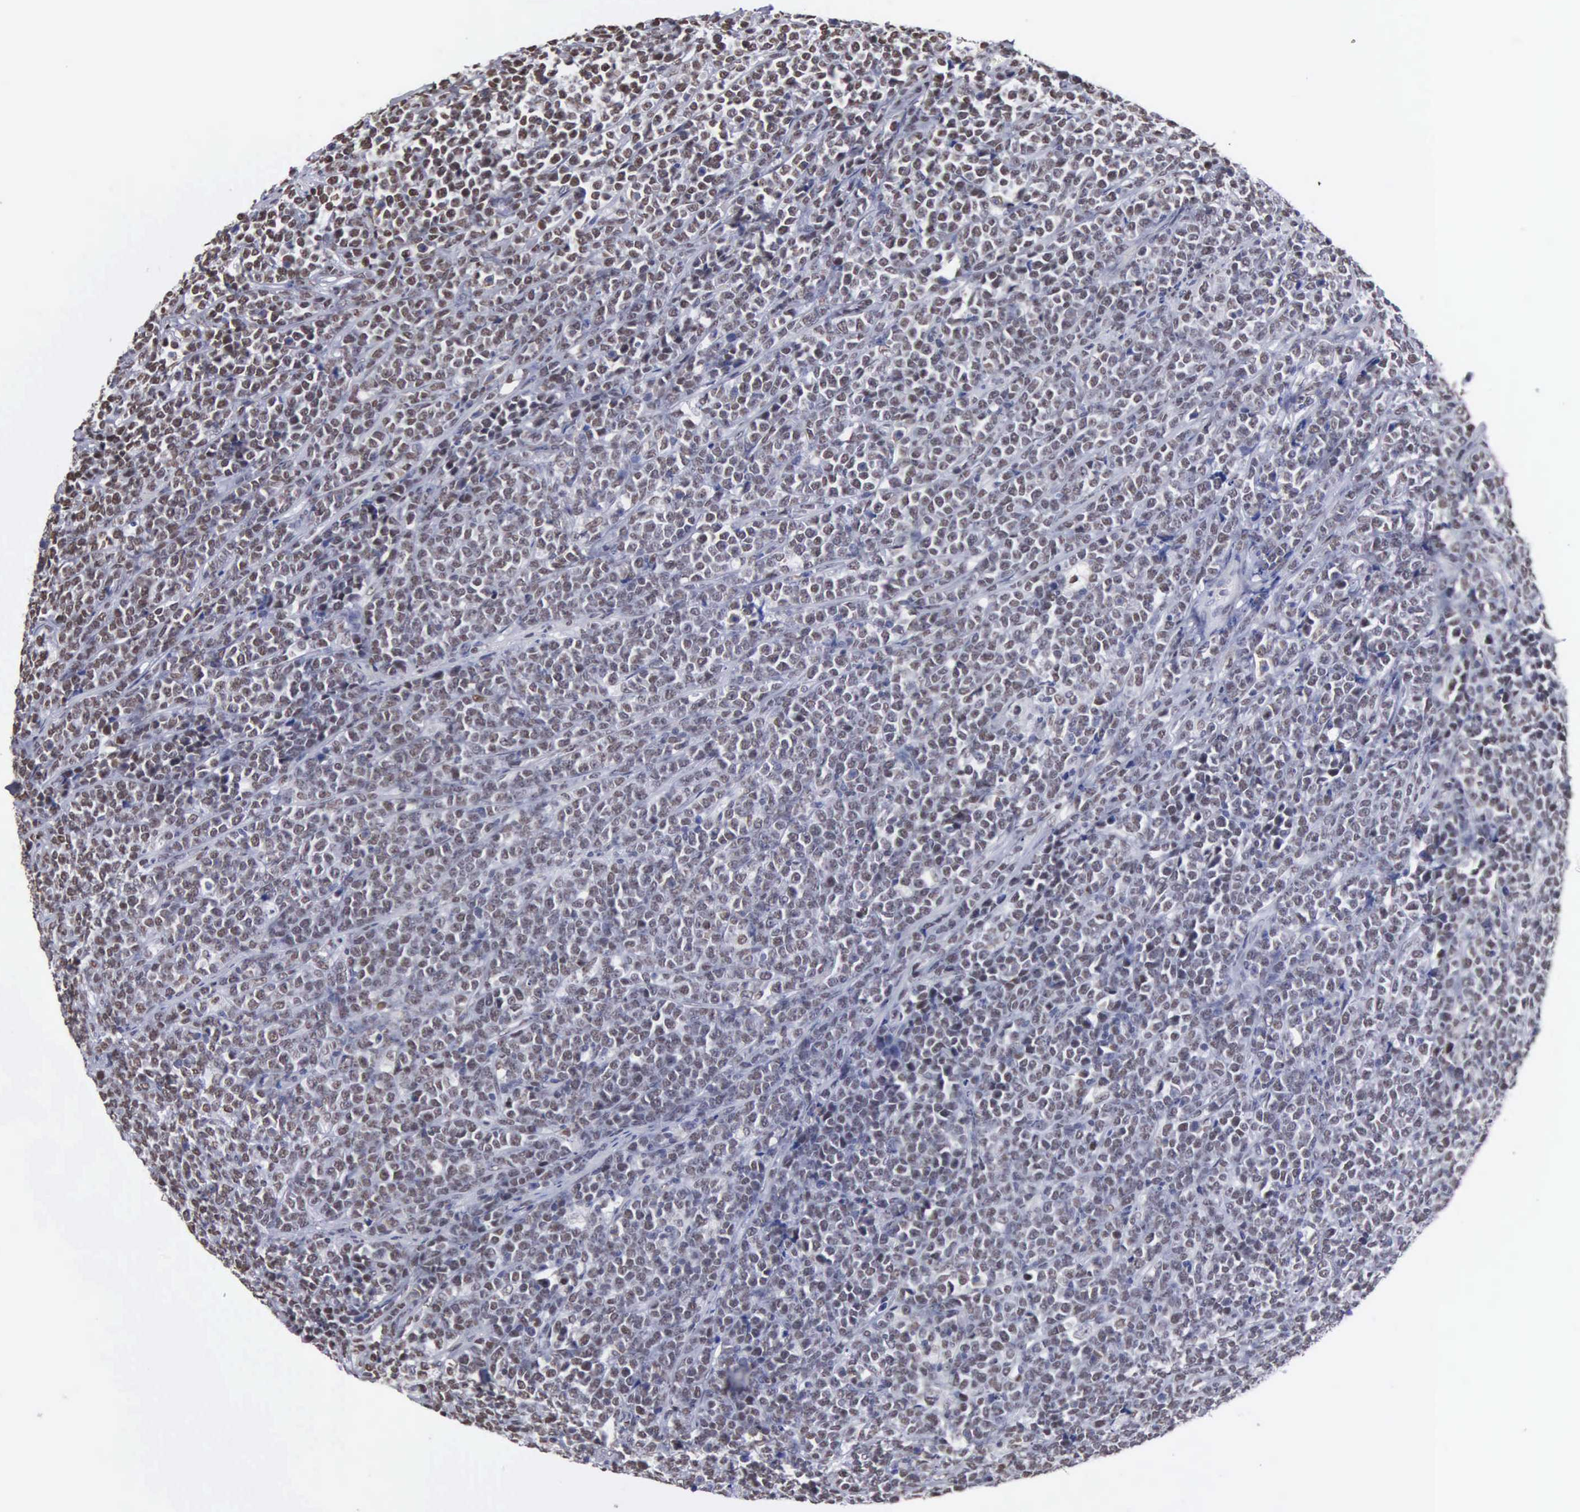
{"staining": {"intensity": "weak", "quantity": ">75%", "location": "nuclear"}, "tissue": "lymphoma", "cell_type": "Tumor cells", "image_type": "cancer", "snomed": [{"axis": "morphology", "description": "Malignant lymphoma, non-Hodgkin's type, High grade"}, {"axis": "topography", "description": "Small intestine"}, {"axis": "topography", "description": "Colon"}], "caption": "Protein expression by IHC reveals weak nuclear expression in approximately >75% of tumor cells in lymphoma.", "gene": "CCNG1", "patient": {"sex": "male", "age": 8}}